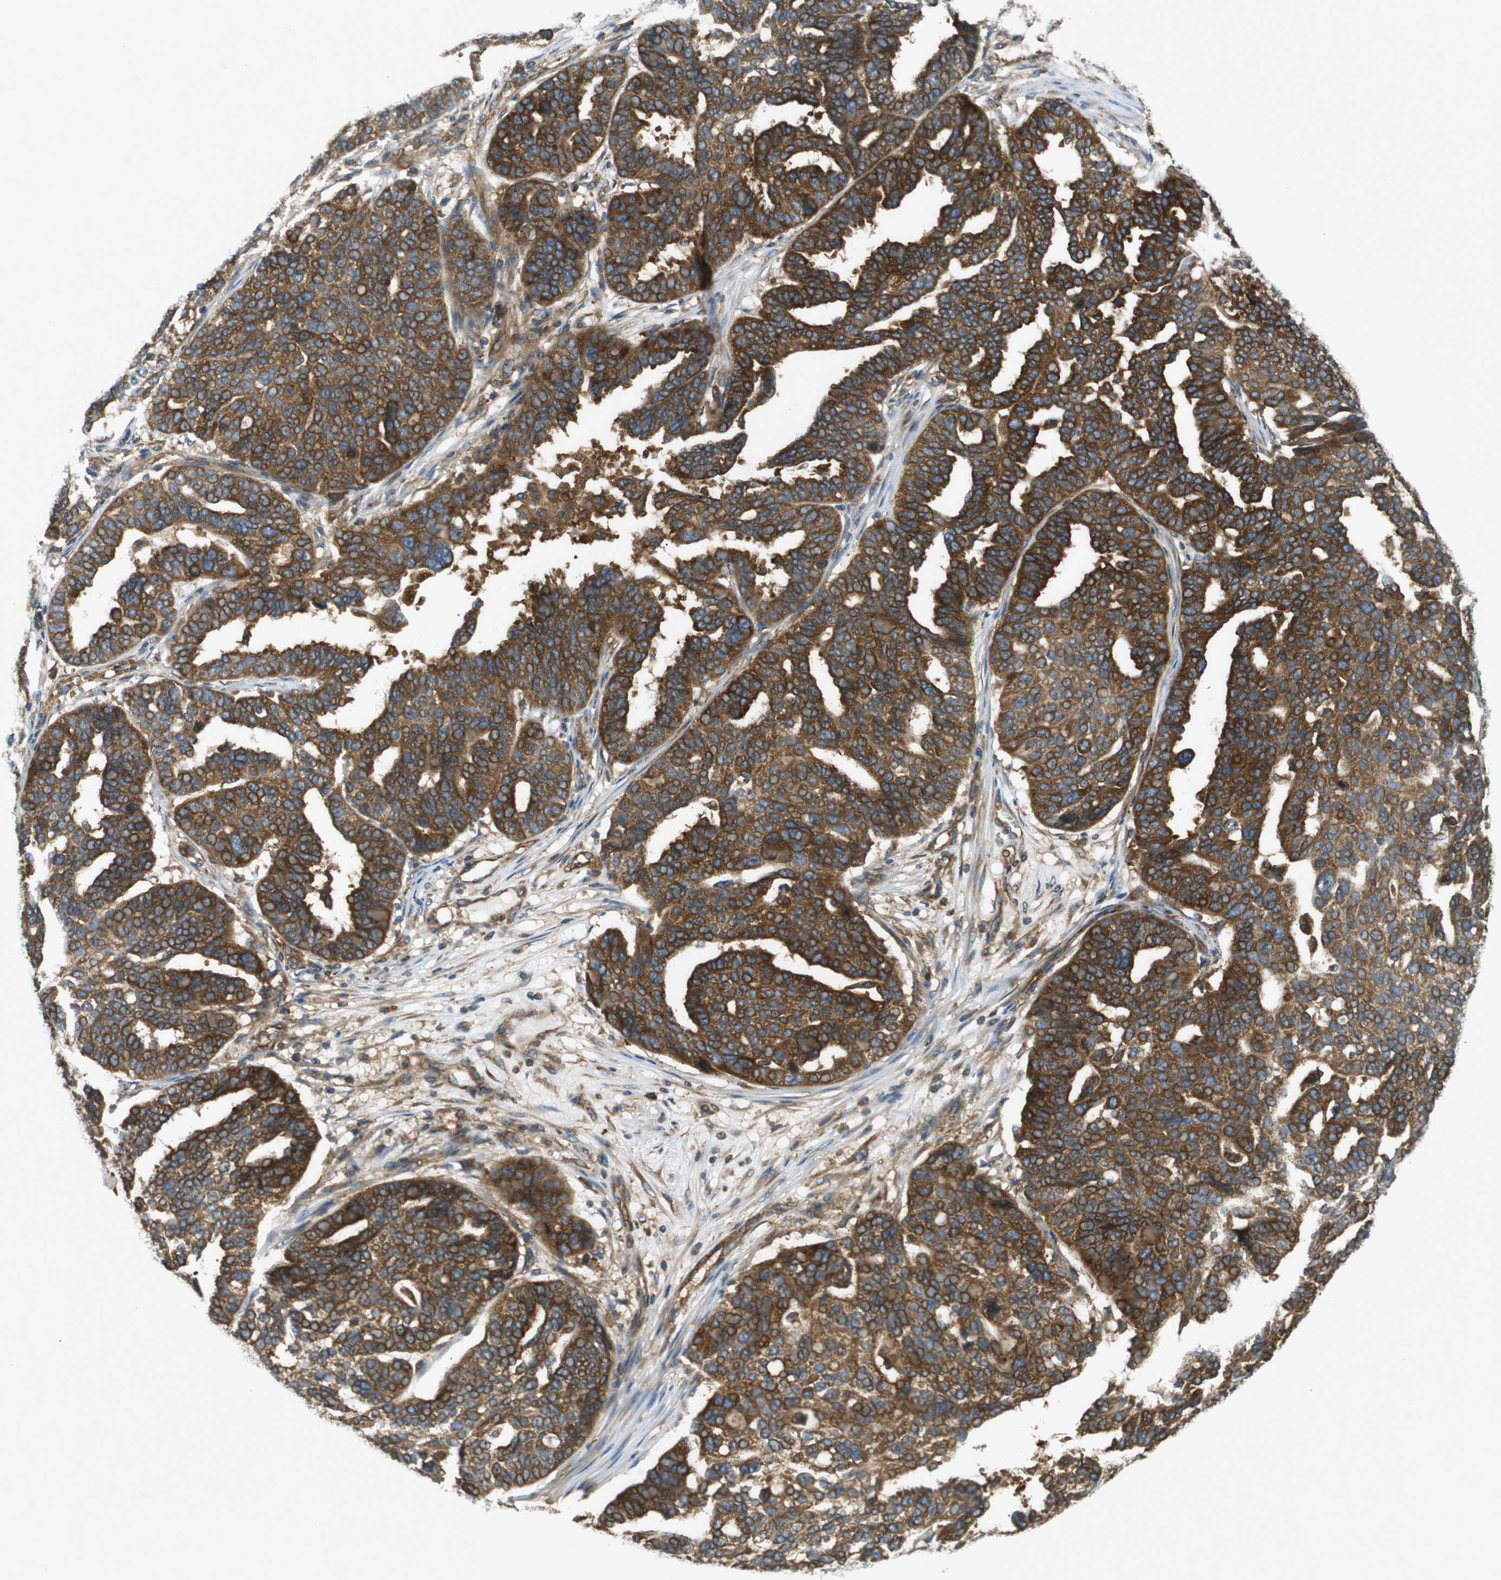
{"staining": {"intensity": "strong", "quantity": ">75%", "location": "cytoplasmic/membranous"}, "tissue": "ovarian cancer", "cell_type": "Tumor cells", "image_type": "cancer", "snomed": [{"axis": "morphology", "description": "Cystadenocarcinoma, serous, NOS"}, {"axis": "topography", "description": "Ovary"}], "caption": "Human ovarian cancer (serous cystadenocarcinoma) stained for a protein (brown) exhibits strong cytoplasmic/membranous positive positivity in approximately >75% of tumor cells.", "gene": "TSC1", "patient": {"sex": "female", "age": 59}}